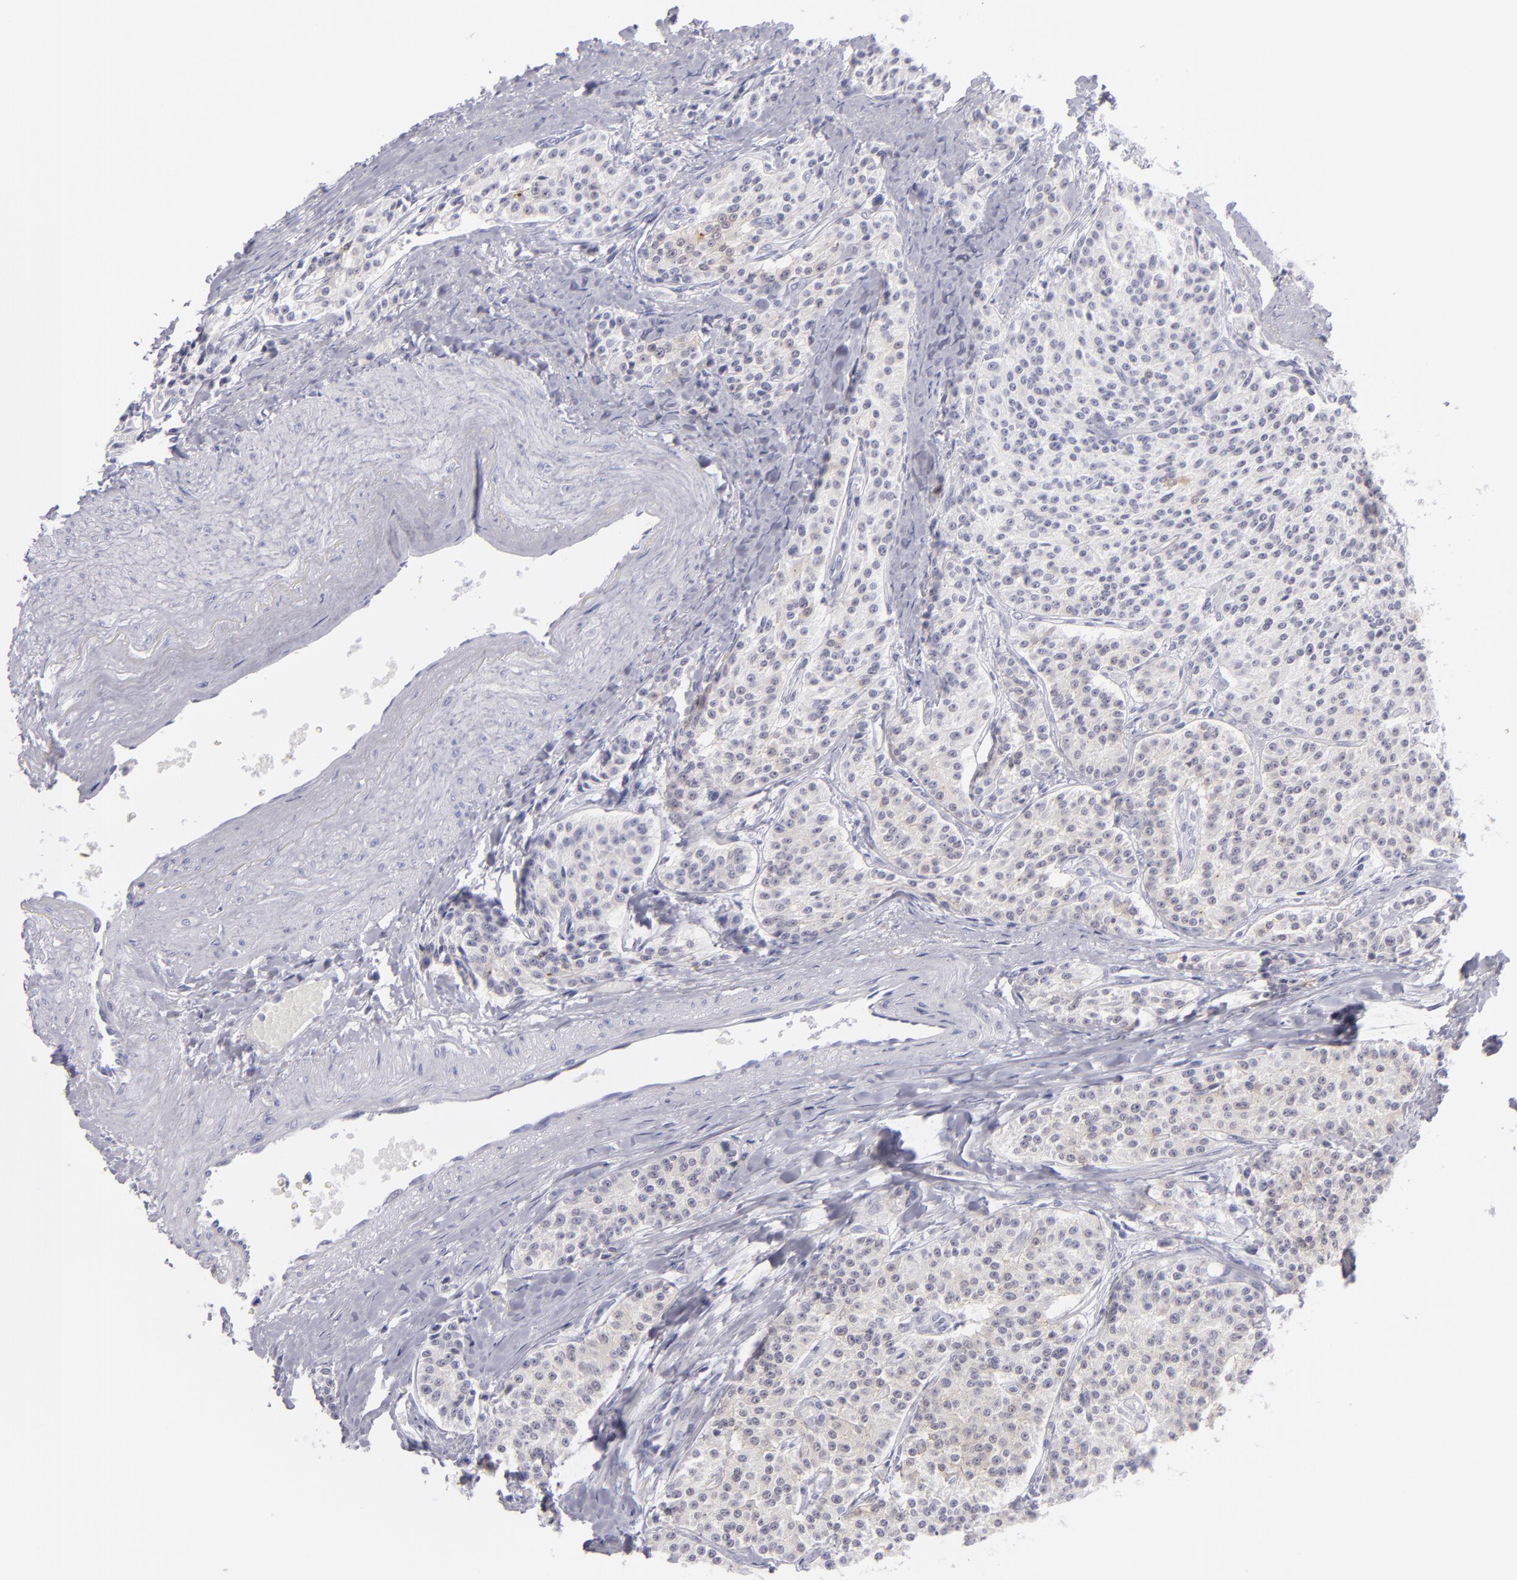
{"staining": {"intensity": "weak", "quantity": ">75%", "location": "cytoplasmic/membranous"}, "tissue": "carcinoid", "cell_type": "Tumor cells", "image_type": "cancer", "snomed": [{"axis": "morphology", "description": "Carcinoid, malignant, NOS"}, {"axis": "topography", "description": "Stomach"}], "caption": "Immunohistochemical staining of human carcinoid (malignant) displays low levels of weak cytoplasmic/membranous protein positivity in approximately >75% of tumor cells. (Brightfield microscopy of DAB IHC at high magnification).", "gene": "VIL1", "patient": {"sex": "female", "age": 76}}